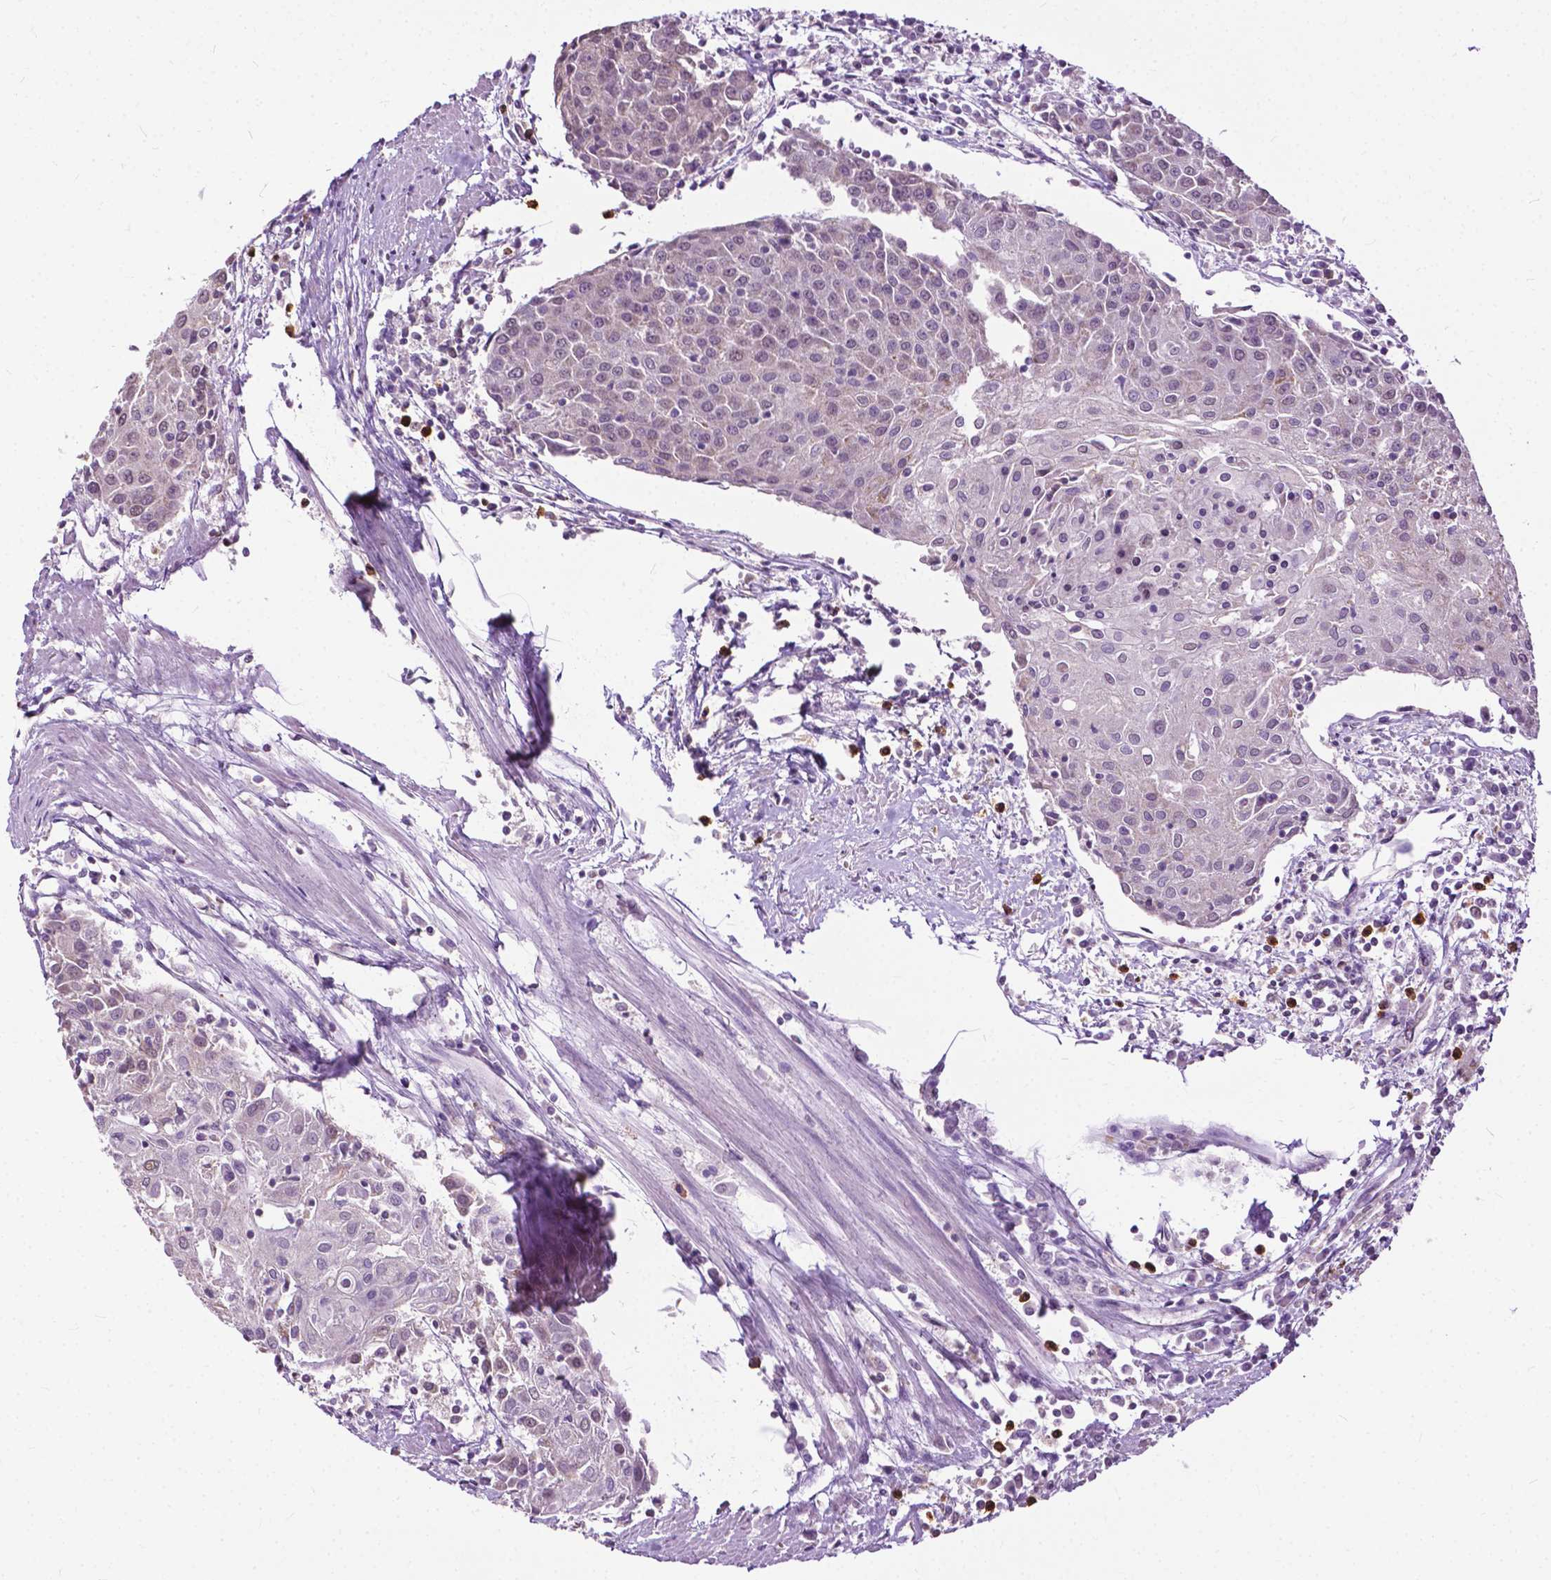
{"staining": {"intensity": "negative", "quantity": "none", "location": "none"}, "tissue": "urothelial cancer", "cell_type": "Tumor cells", "image_type": "cancer", "snomed": [{"axis": "morphology", "description": "Urothelial carcinoma, High grade"}, {"axis": "topography", "description": "Urinary bladder"}], "caption": "Tumor cells show no significant protein positivity in urothelial cancer.", "gene": "TTC9B", "patient": {"sex": "female", "age": 85}}